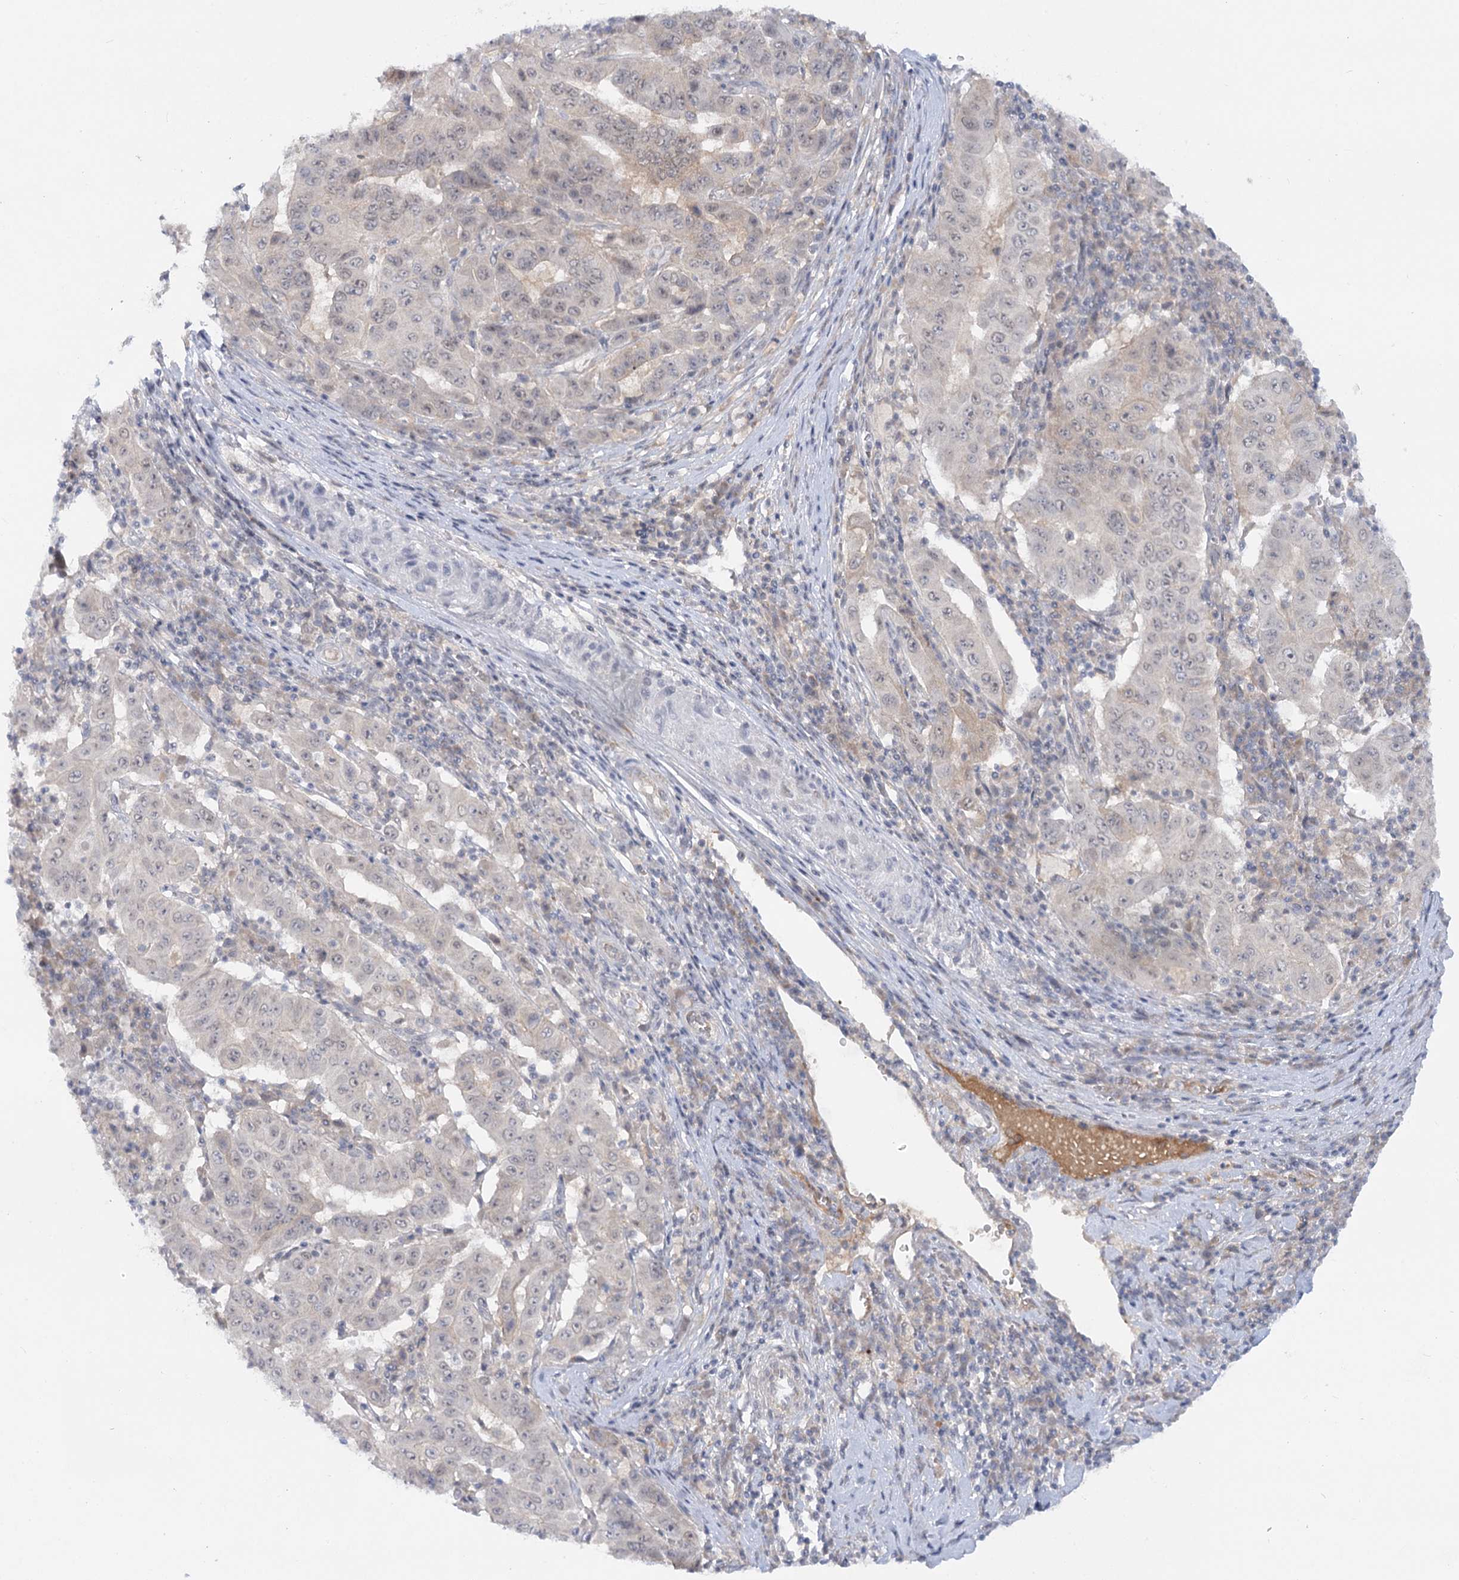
{"staining": {"intensity": "weak", "quantity": "<25%", "location": "cytoplasmic/membranous"}, "tissue": "pancreatic cancer", "cell_type": "Tumor cells", "image_type": "cancer", "snomed": [{"axis": "morphology", "description": "Adenocarcinoma, NOS"}, {"axis": "topography", "description": "Pancreas"}], "caption": "Tumor cells show no significant protein staining in adenocarcinoma (pancreatic). (DAB IHC with hematoxylin counter stain).", "gene": "EFHC2", "patient": {"sex": "male", "age": 63}}